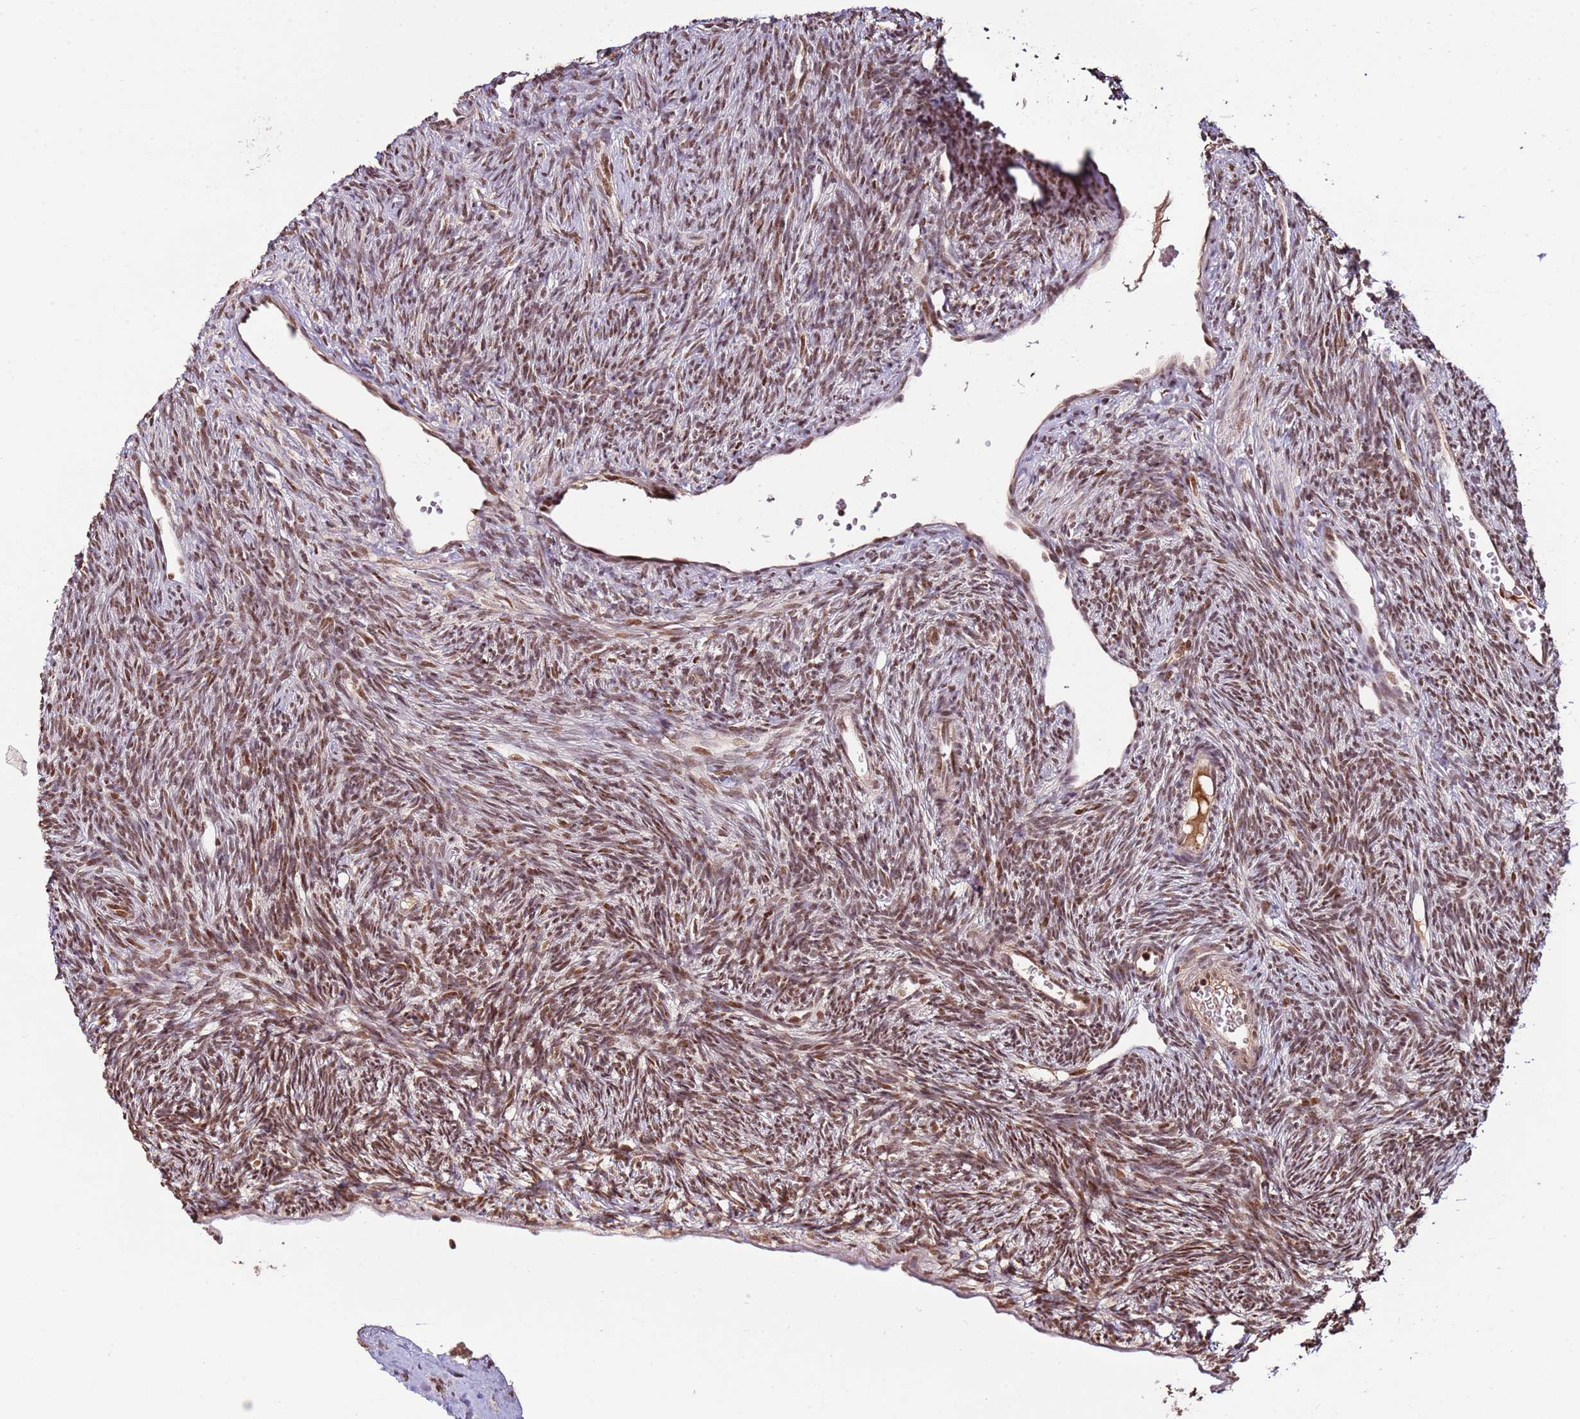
{"staining": {"intensity": "moderate", "quantity": ">75%", "location": "nuclear"}, "tissue": "ovary", "cell_type": "Ovarian stroma cells", "image_type": "normal", "snomed": [{"axis": "morphology", "description": "Normal tissue, NOS"}, {"axis": "topography", "description": "Ovary"}], "caption": "Ovary was stained to show a protein in brown. There is medium levels of moderate nuclear expression in approximately >75% of ovarian stroma cells. (Stains: DAB (3,3'-diaminobenzidine) in brown, nuclei in blue, Microscopy: brightfield microscopy at high magnification).", "gene": "ZBTB12", "patient": {"sex": "female", "age": 51}}